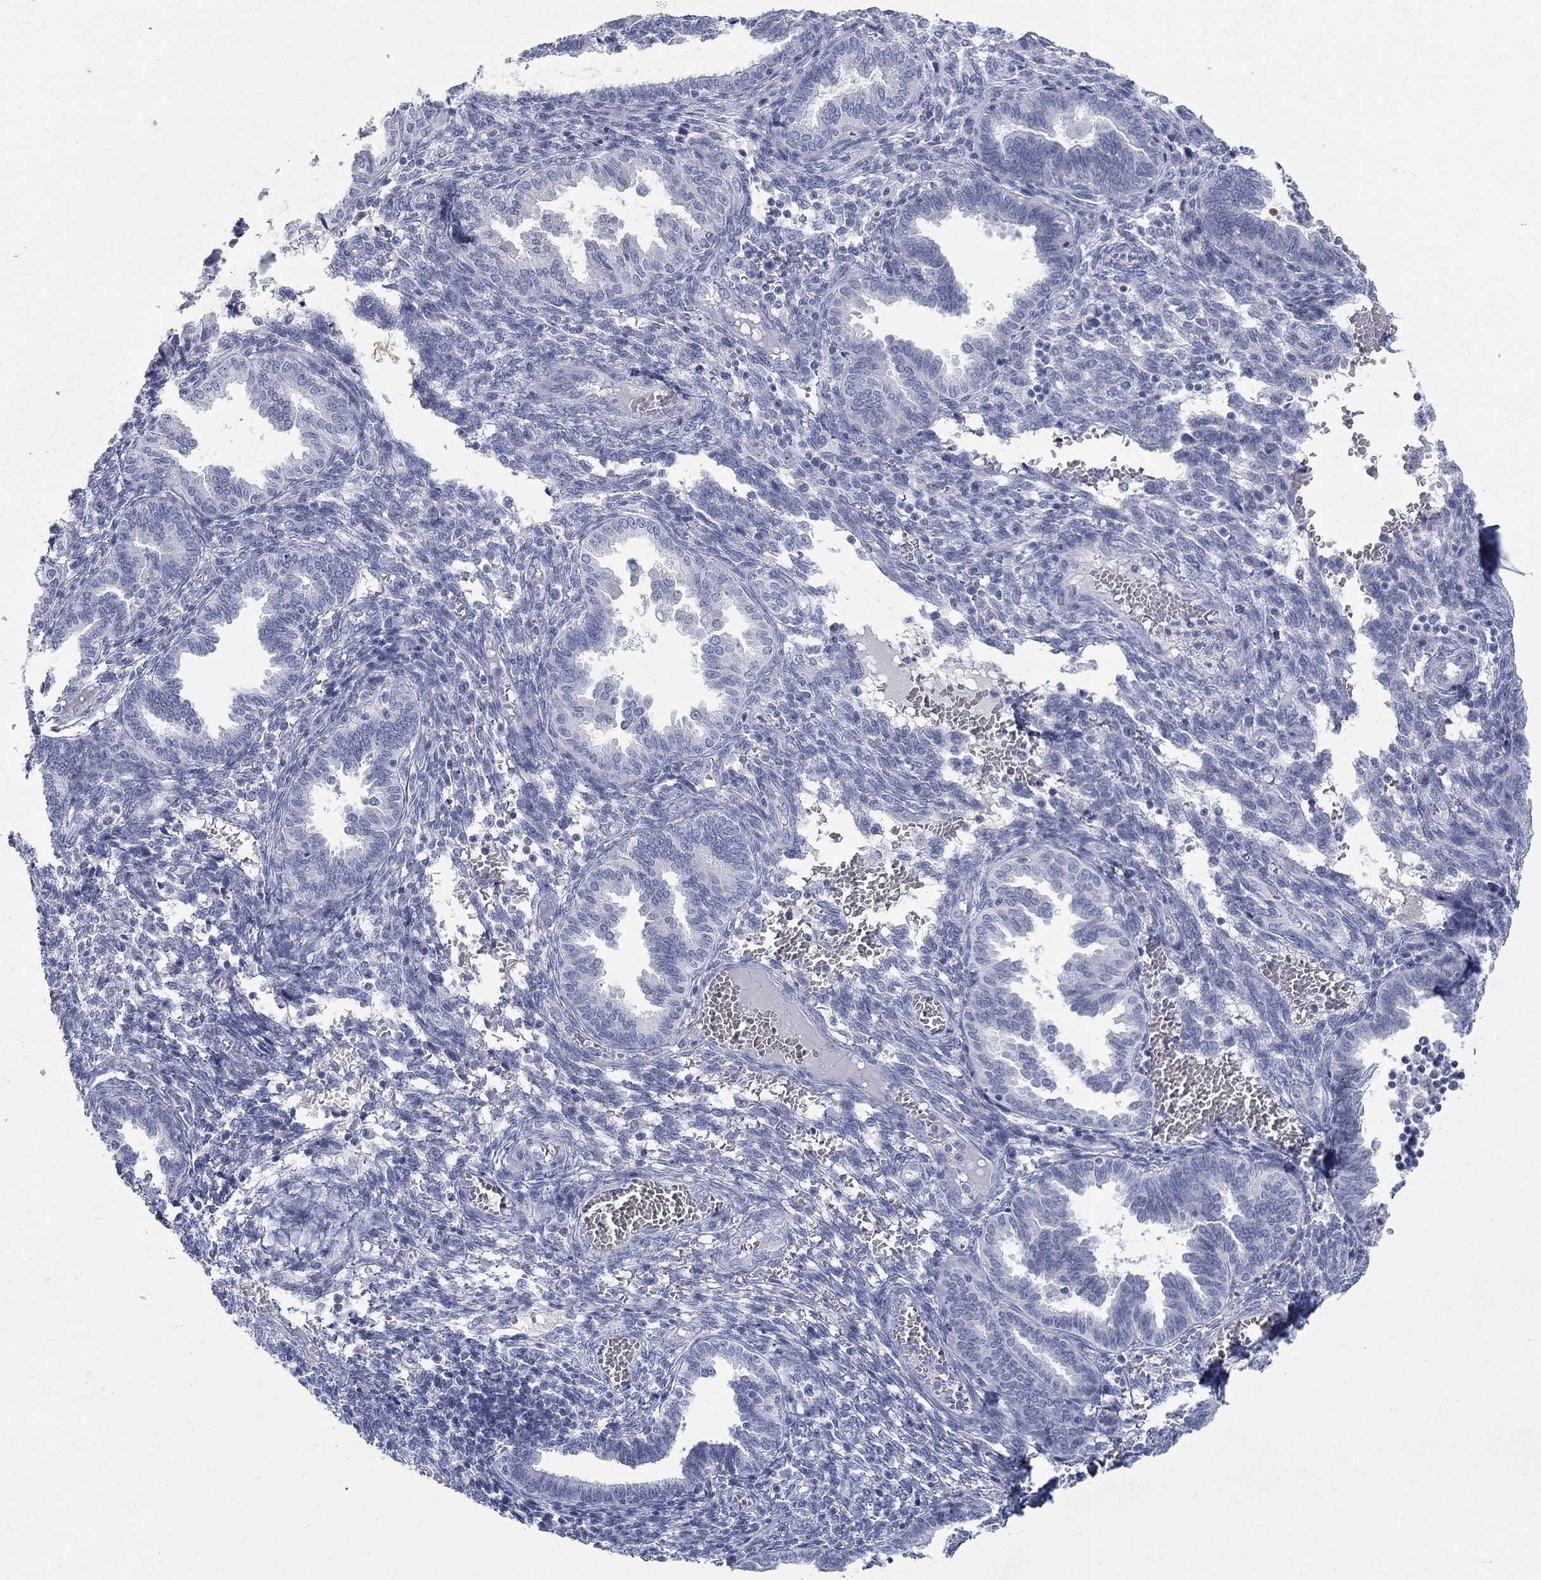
{"staining": {"intensity": "negative", "quantity": "none", "location": "none"}, "tissue": "endometrium", "cell_type": "Cells in endometrial stroma", "image_type": "normal", "snomed": [{"axis": "morphology", "description": "Normal tissue, NOS"}, {"axis": "topography", "description": "Endometrium"}], "caption": "Micrograph shows no significant protein expression in cells in endometrial stroma of benign endometrium. (Brightfield microscopy of DAB (3,3'-diaminobenzidine) immunohistochemistry (IHC) at high magnification).", "gene": "RFTN2", "patient": {"sex": "female", "age": 42}}